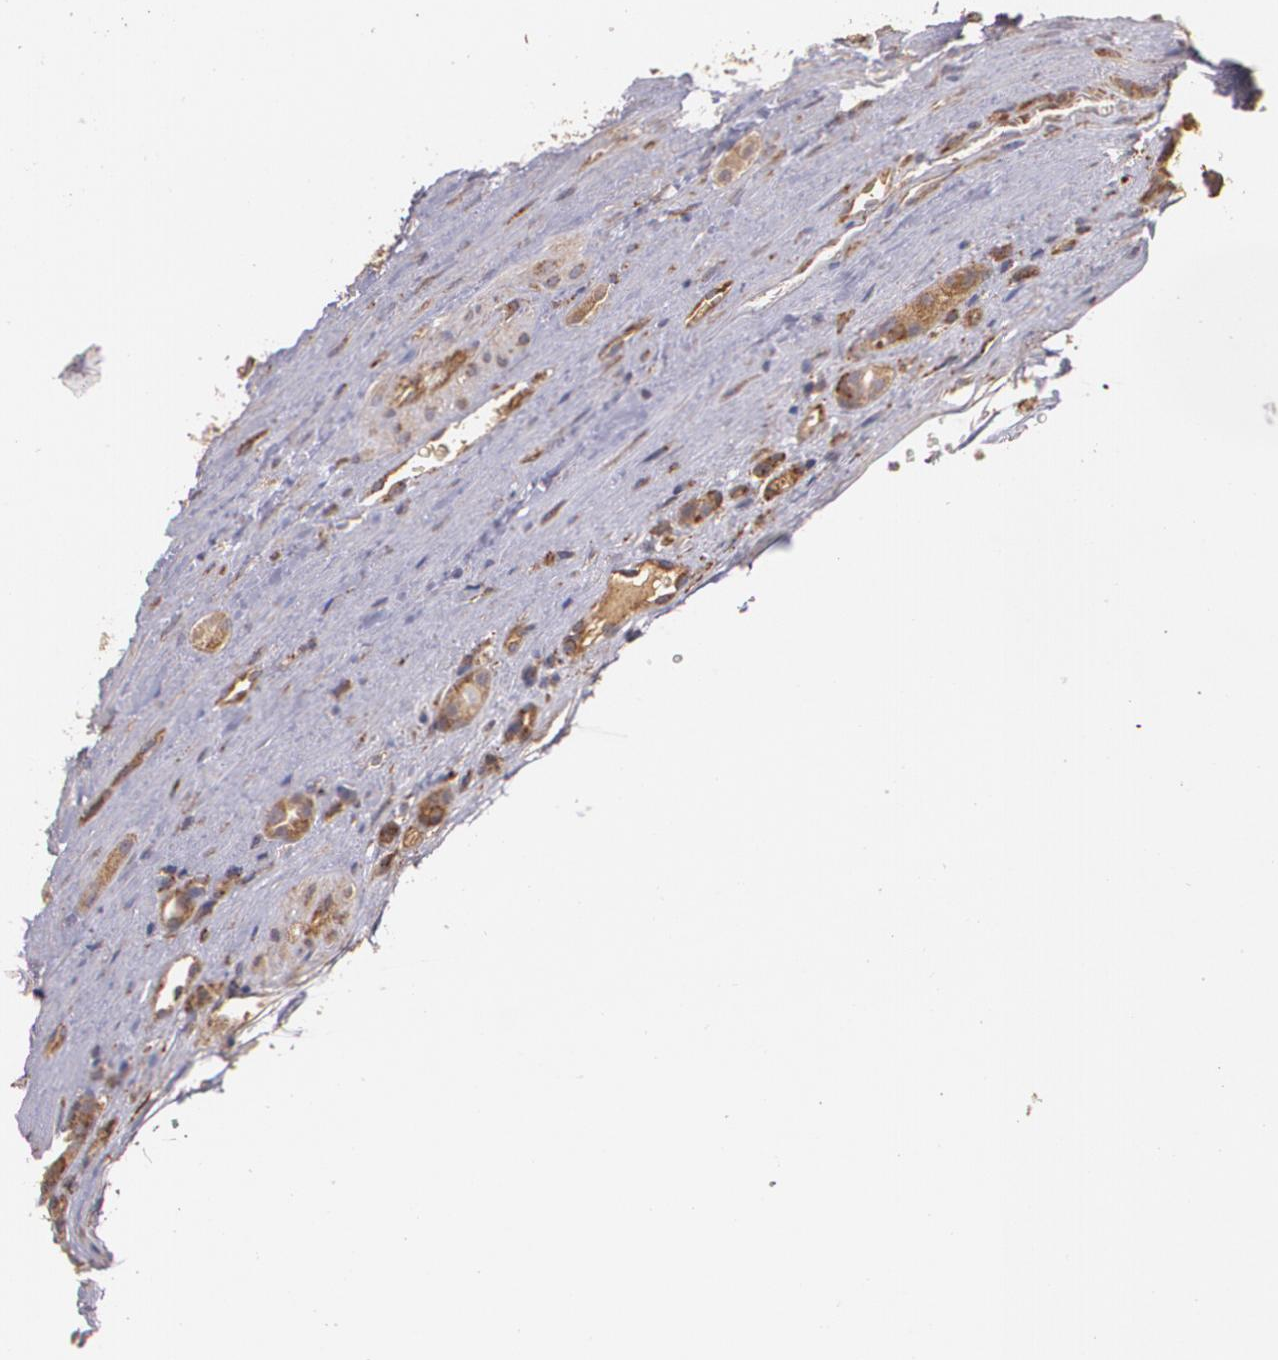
{"staining": {"intensity": "moderate", "quantity": ">75%", "location": "cytoplasmic/membranous"}, "tissue": "renal cancer", "cell_type": "Tumor cells", "image_type": "cancer", "snomed": [{"axis": "morphology", "description": "Adenocarcinoma, NOS"}, {"axis": "topography", "description": "Kidney"}], "caption": "Moderate cytoplasmic/membranous protein expression is identified in approximately >75% of tumor cells in renal cancer (adenocarcinoma). Using DAB (3,3'-diaminobenzidine) (brown) and hematoxylin (blue) stains, captured at high magnification using brightfield microscopy.", "gene": "ECE1", "patient": {"sex": "male", "age": 61}}